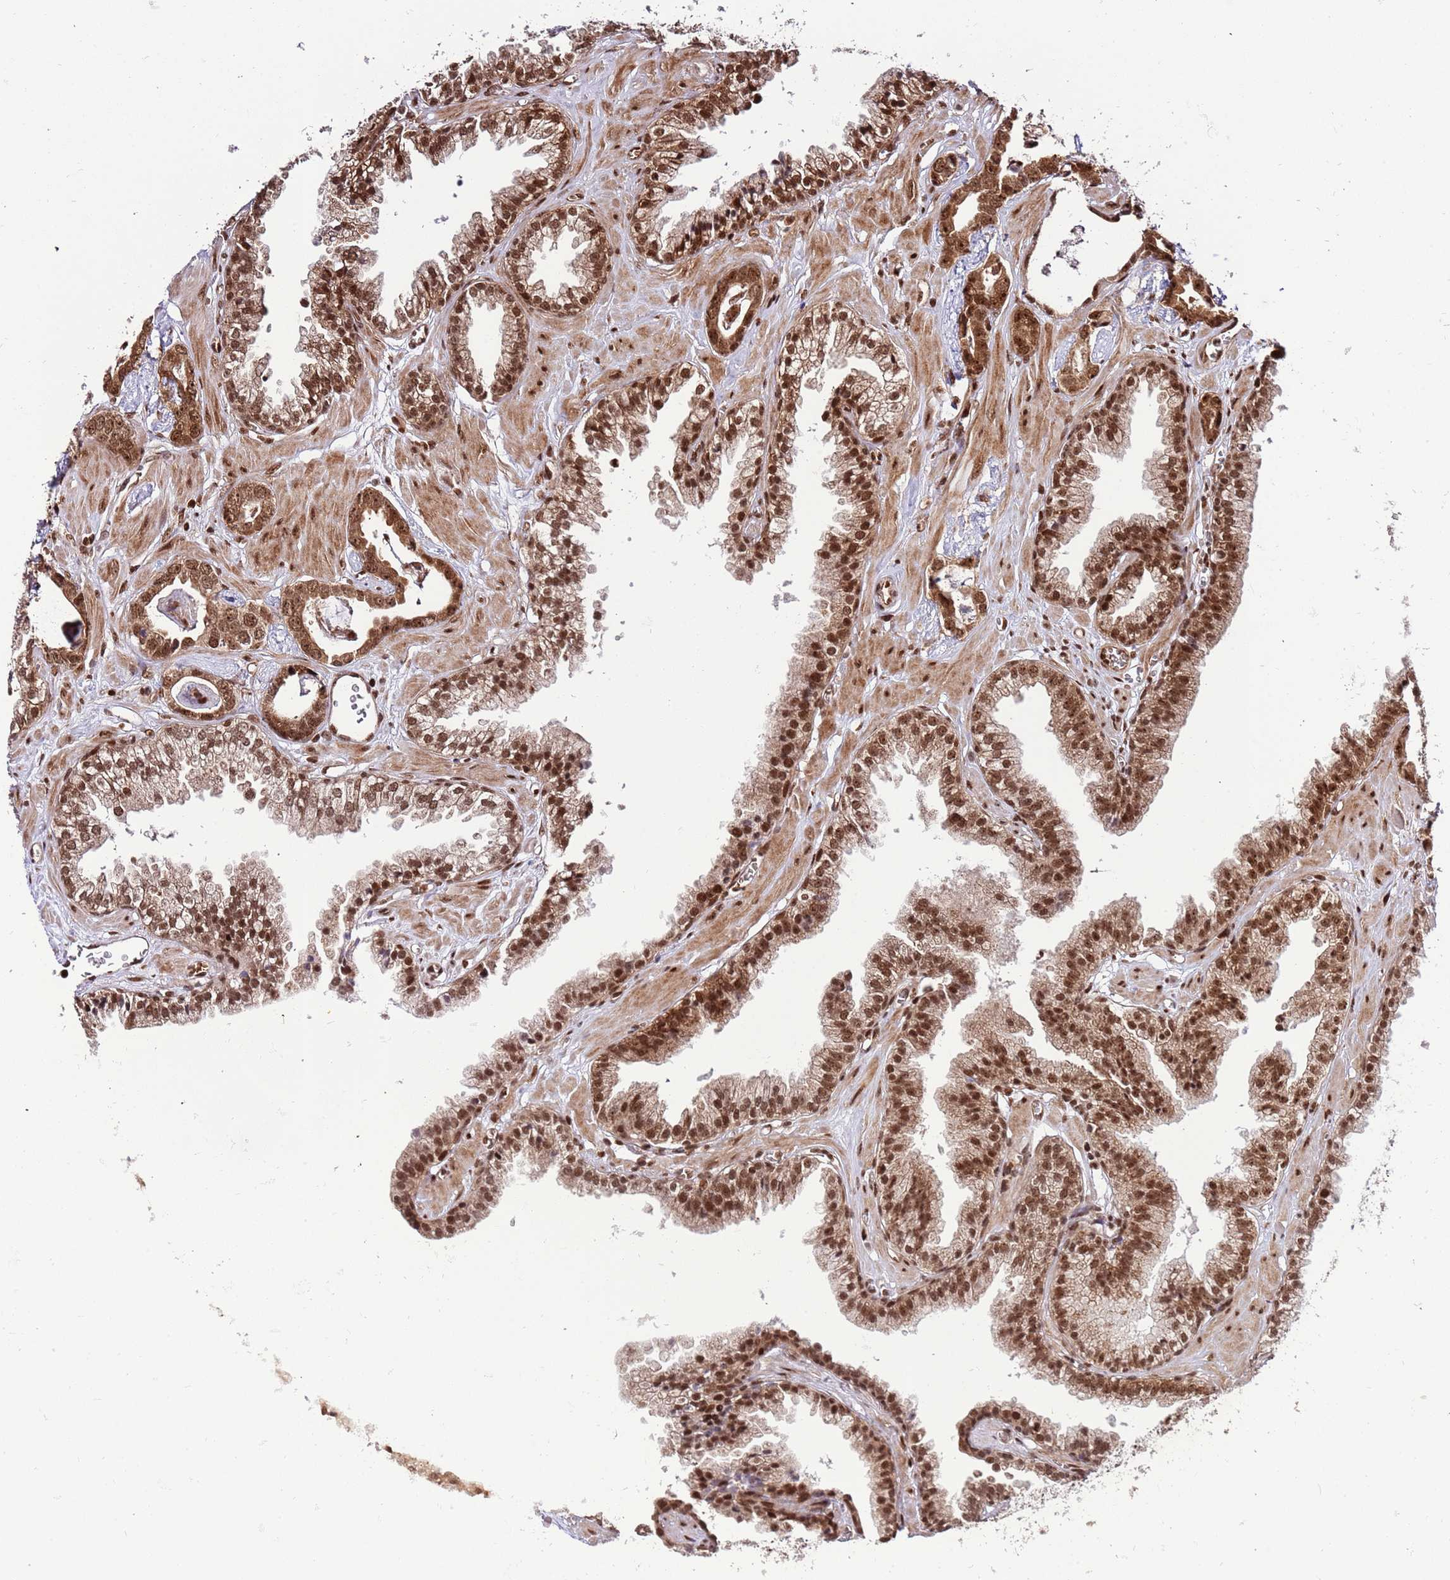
{"staining": {"intensity": "strong", "quantity": ">75%", "location": "cytoplasmic/membranous,nuclear"}, "tissue": "prostate cancer", "cell_type": "Tumor cells", "image_type": "cancer", "snomed": [{"axis": "morphology", "description": "Adenocarcinoma, Low grade"}, {"axis": "topography", "description": "Prostate"}], "caption": "Prostate cancer tissue demonstrates strong cytoplasmic/membranous and nuclear expression in about >75% of tumor cells, visualized by immunohistochemistry.", "gene": "RIF1", "patient": {"sex": "male", "age": 60}}